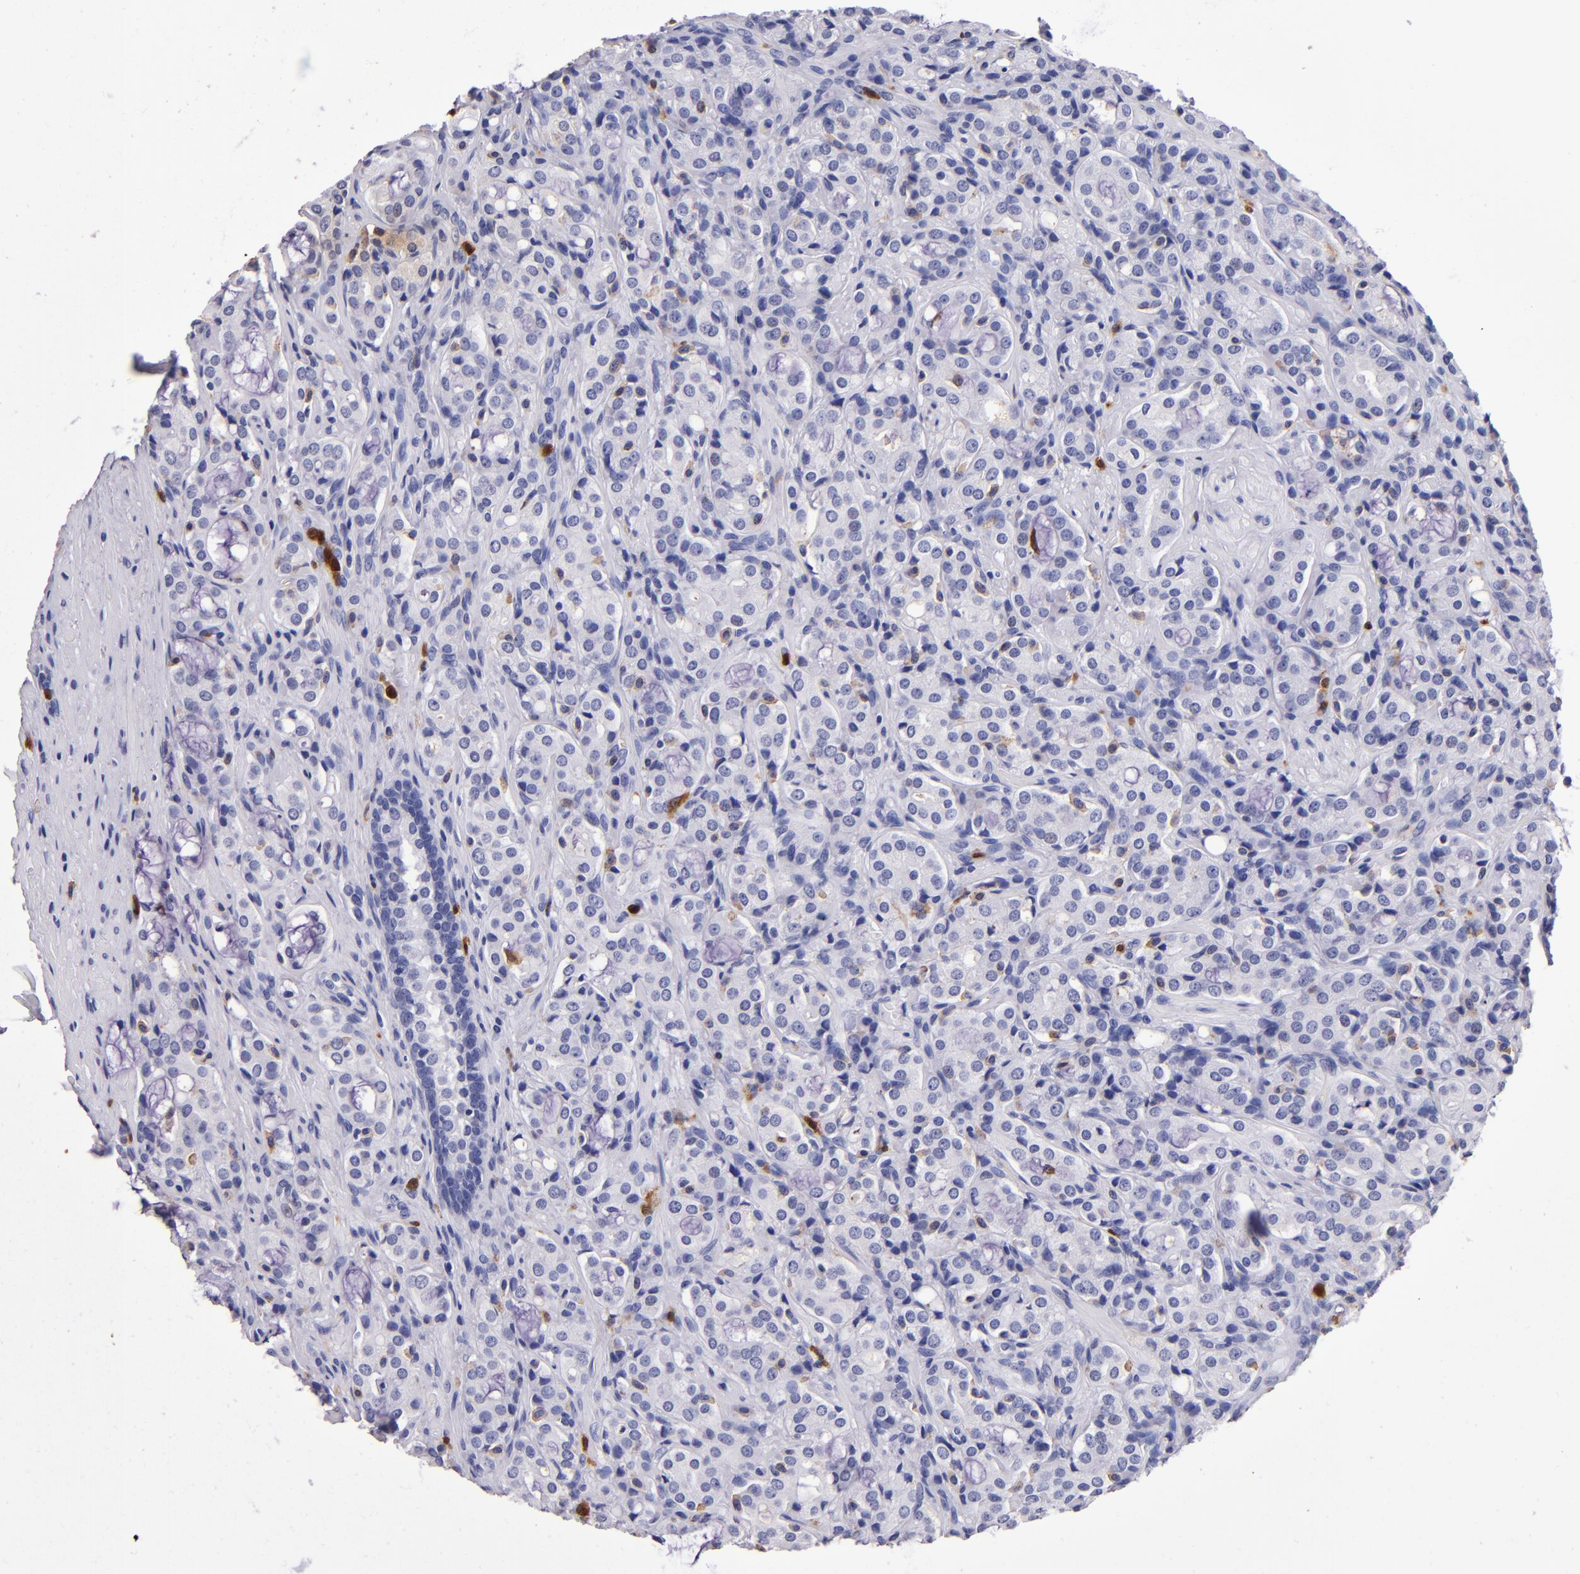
{"staining": {"intensity": "moderate", "quantity": "<25%", "location": "cytoplasmic/membranous"}, "tissue": "prostate cancer", "cell_type": "Tumor cells", "image_type": "cancer", "snomed": [{"axis": "morphology", "description": "Adenocarcinoma, High grade"}, {"axis": "topography", "description": "Prostate"}], "caption": "Moderate cytoplasmic/membranous expression is present in approximately <25% of tumor cells in prostate adenocarcinoma (high-grade).", "gene": "S100A8", "patient": {"sex": "male", "age": 72}}